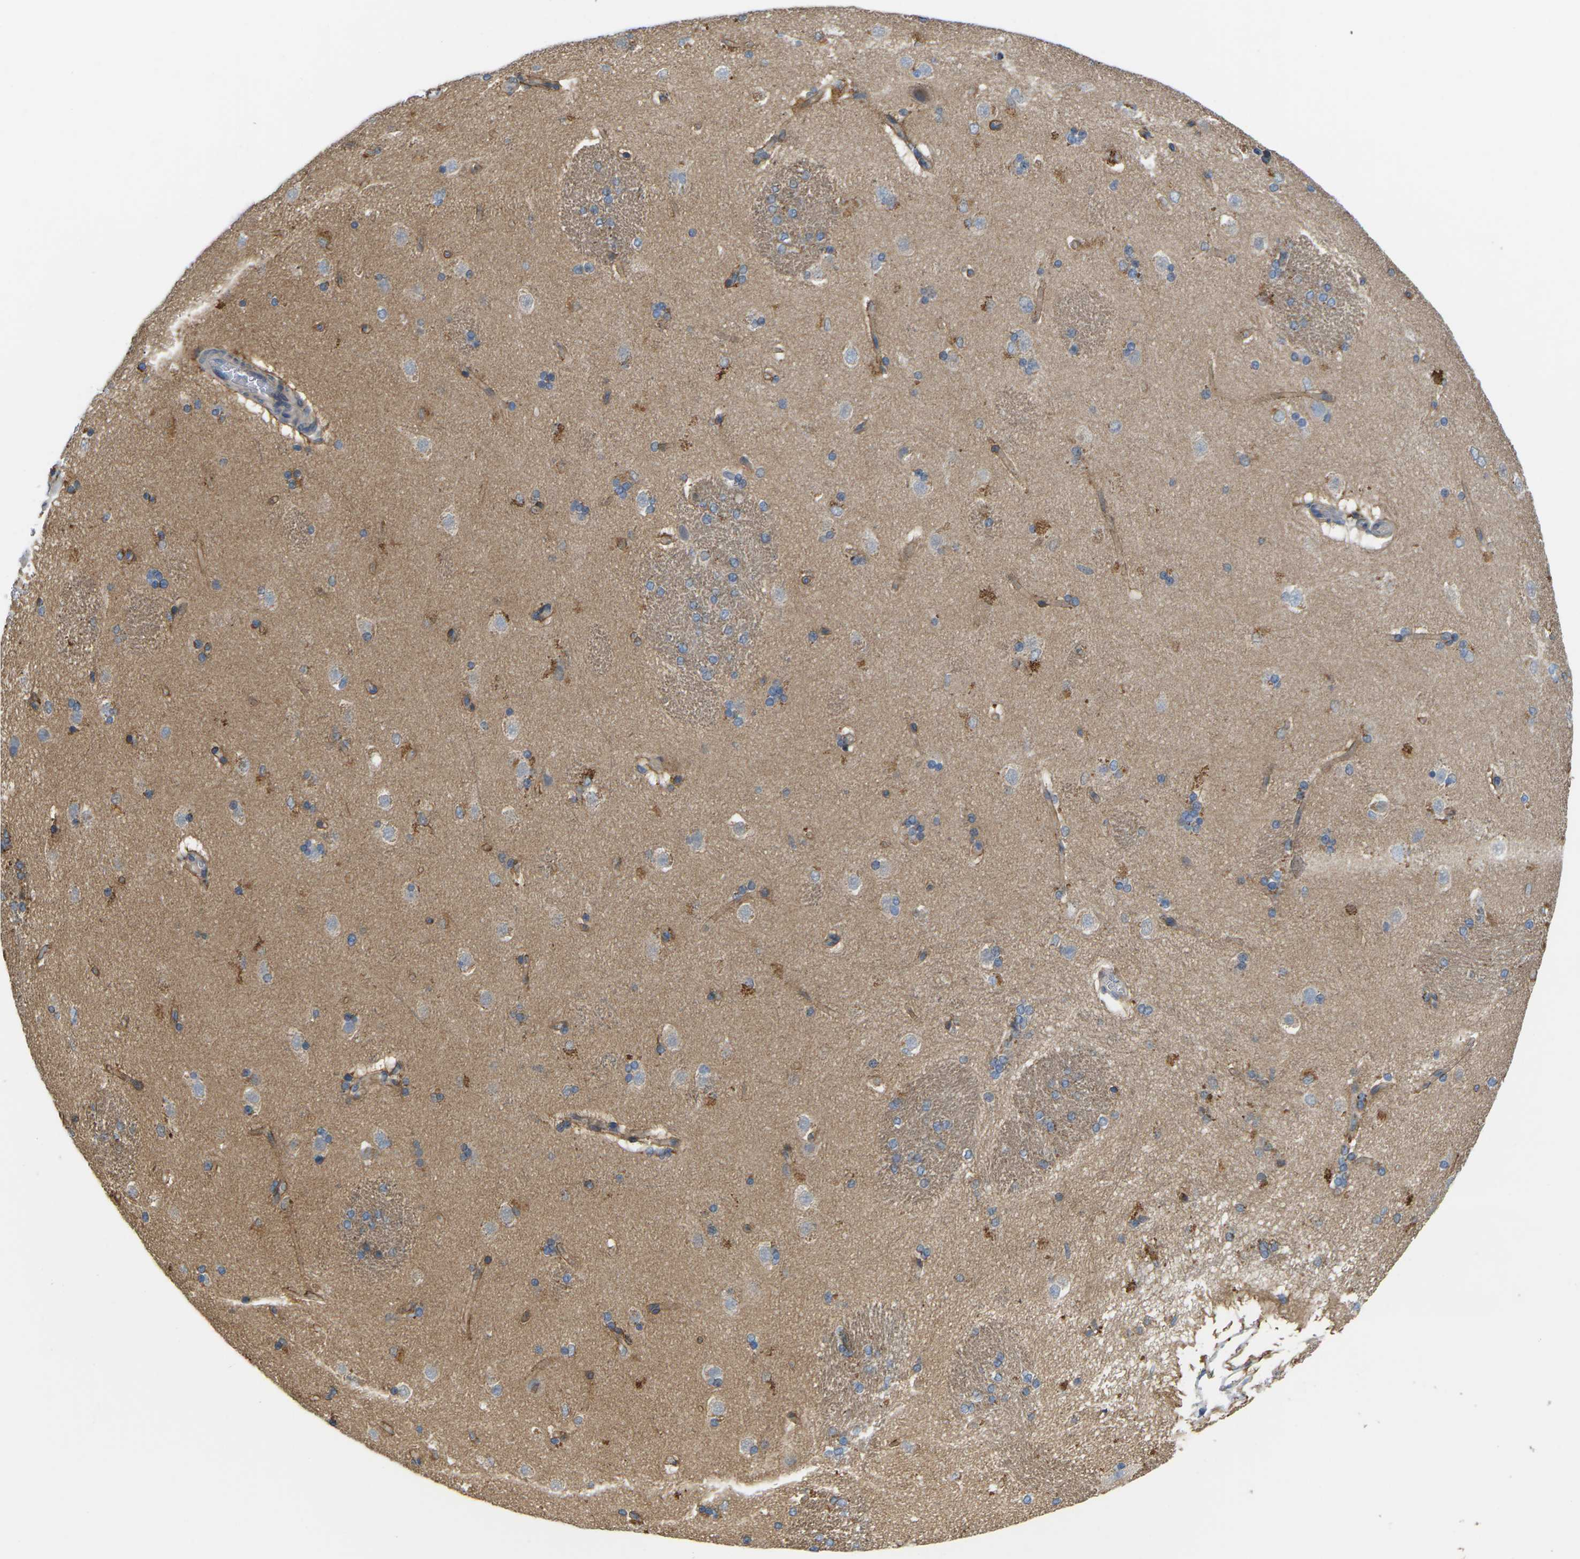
{"staining": {"intensity": "moderate", "quantity": "<25%", "location": "cytoplasmic/membranous"}, "tissue": "caudate", "cell_type": "Glial cells", "image_type": "normal", "snomed": [{"axis": "morphology", "description": "Normal tissue, NOS"}, {"axis": "topography", "description": "Lateral ventricle wall"}], "caption": "IHC micrograph of normal caudate stained for a protein (brown), which reveals low levels of moderate cytoplasmic/membranous expression in about <25% of glial cells.", "gene": "SCNN1A", "patient": {"sex": "female", "age": 19}}